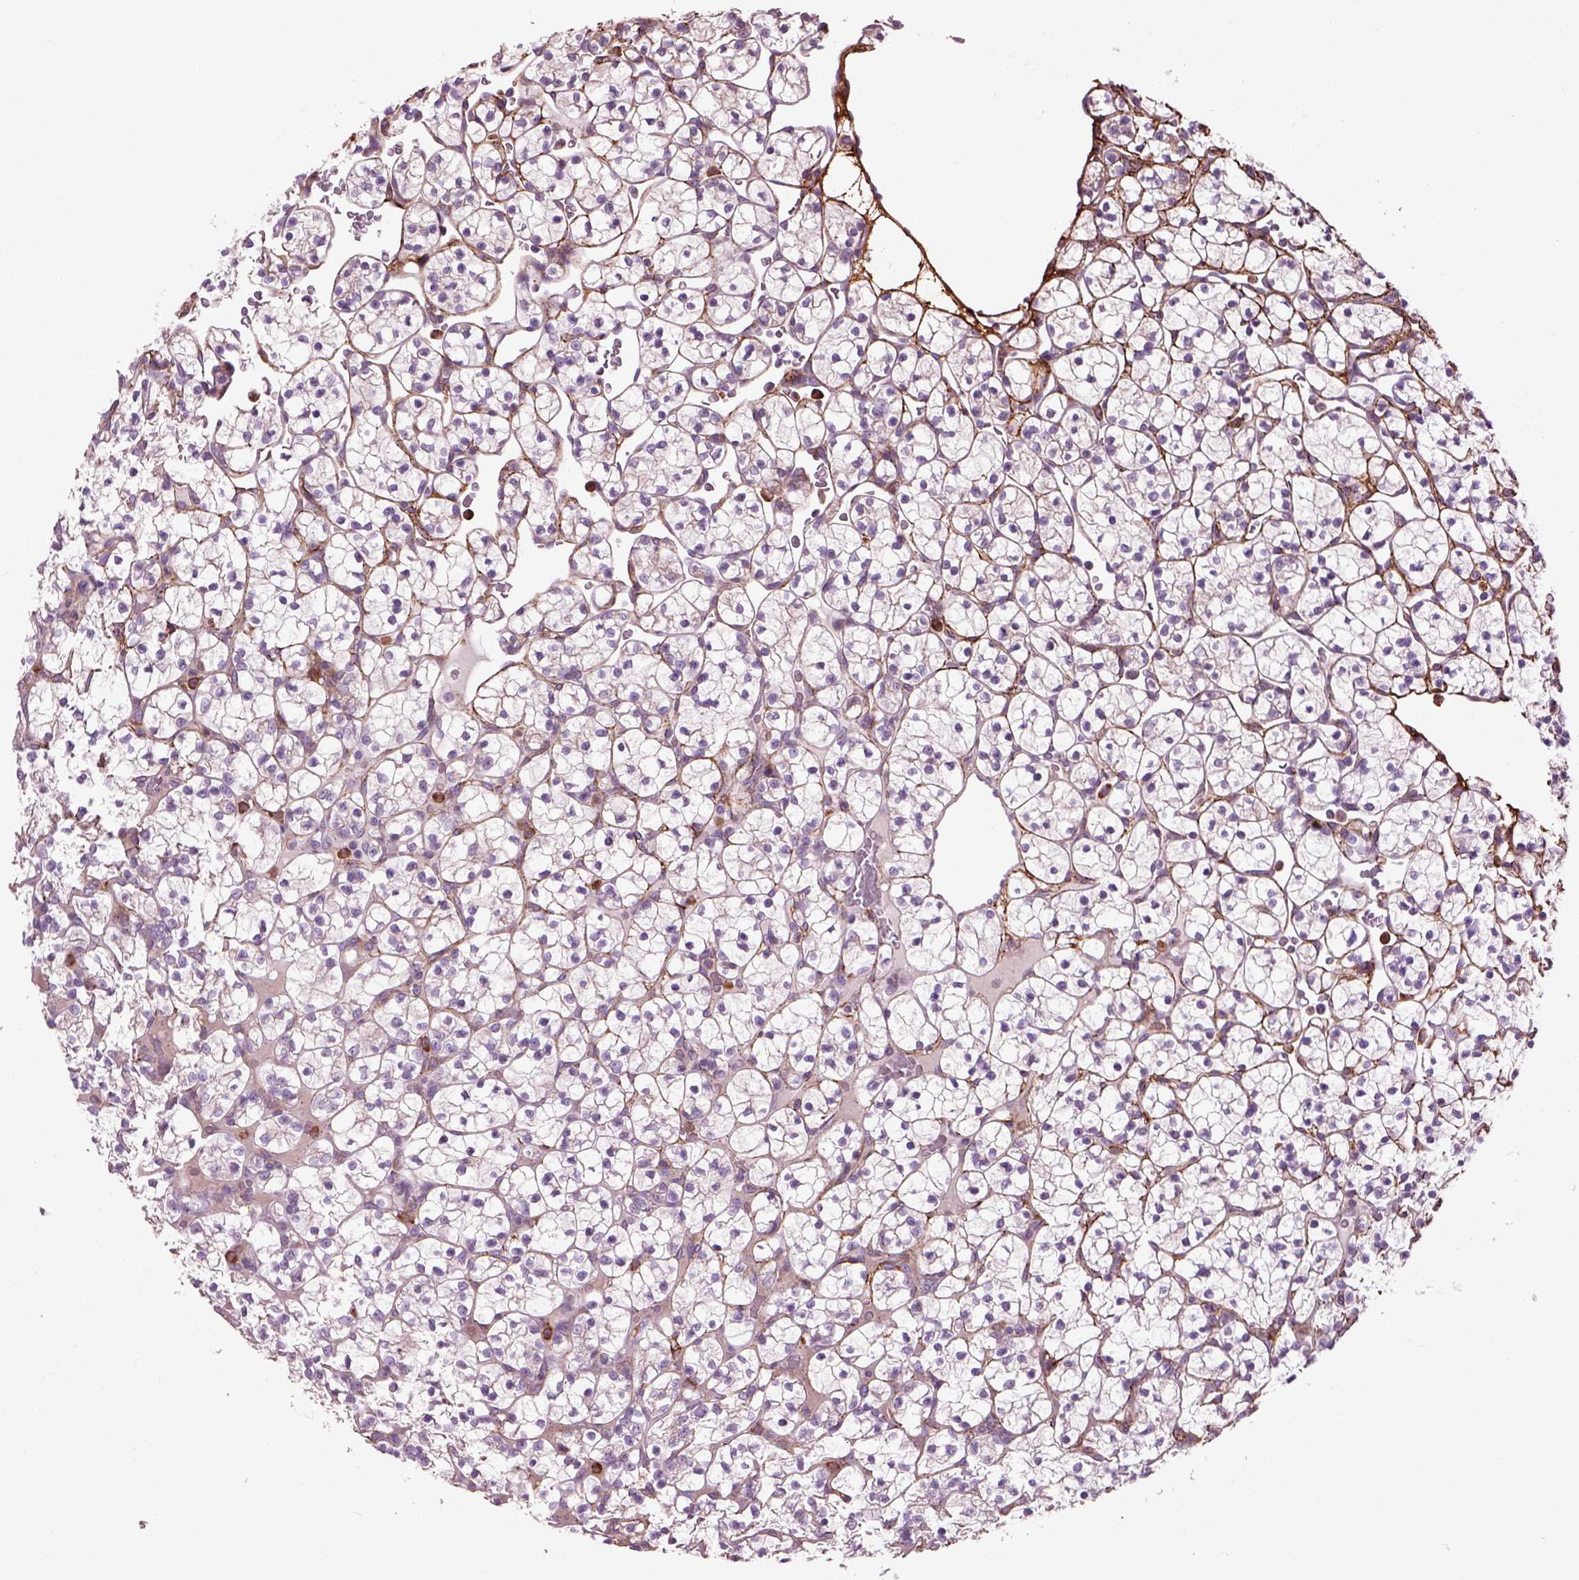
{"staining": {"intensity": "negative", "quantity": "none", "location": "none"}, "tissue": "renal cancer", "cell_type": "Tumor cells", "image_type": "cancer", "snomed": [{"axis": "morphology", "description": "Adenocarcinoma, NOS"}, {"axis": "topography", "description": "Kidney"}], "caption": "Human renal adenocarcinoma stained for a protein using immunohistochemistry shows no staining in tumor cells.", "gene": "EMILIN2", "patient": {"sex": "female", "age": 89}}